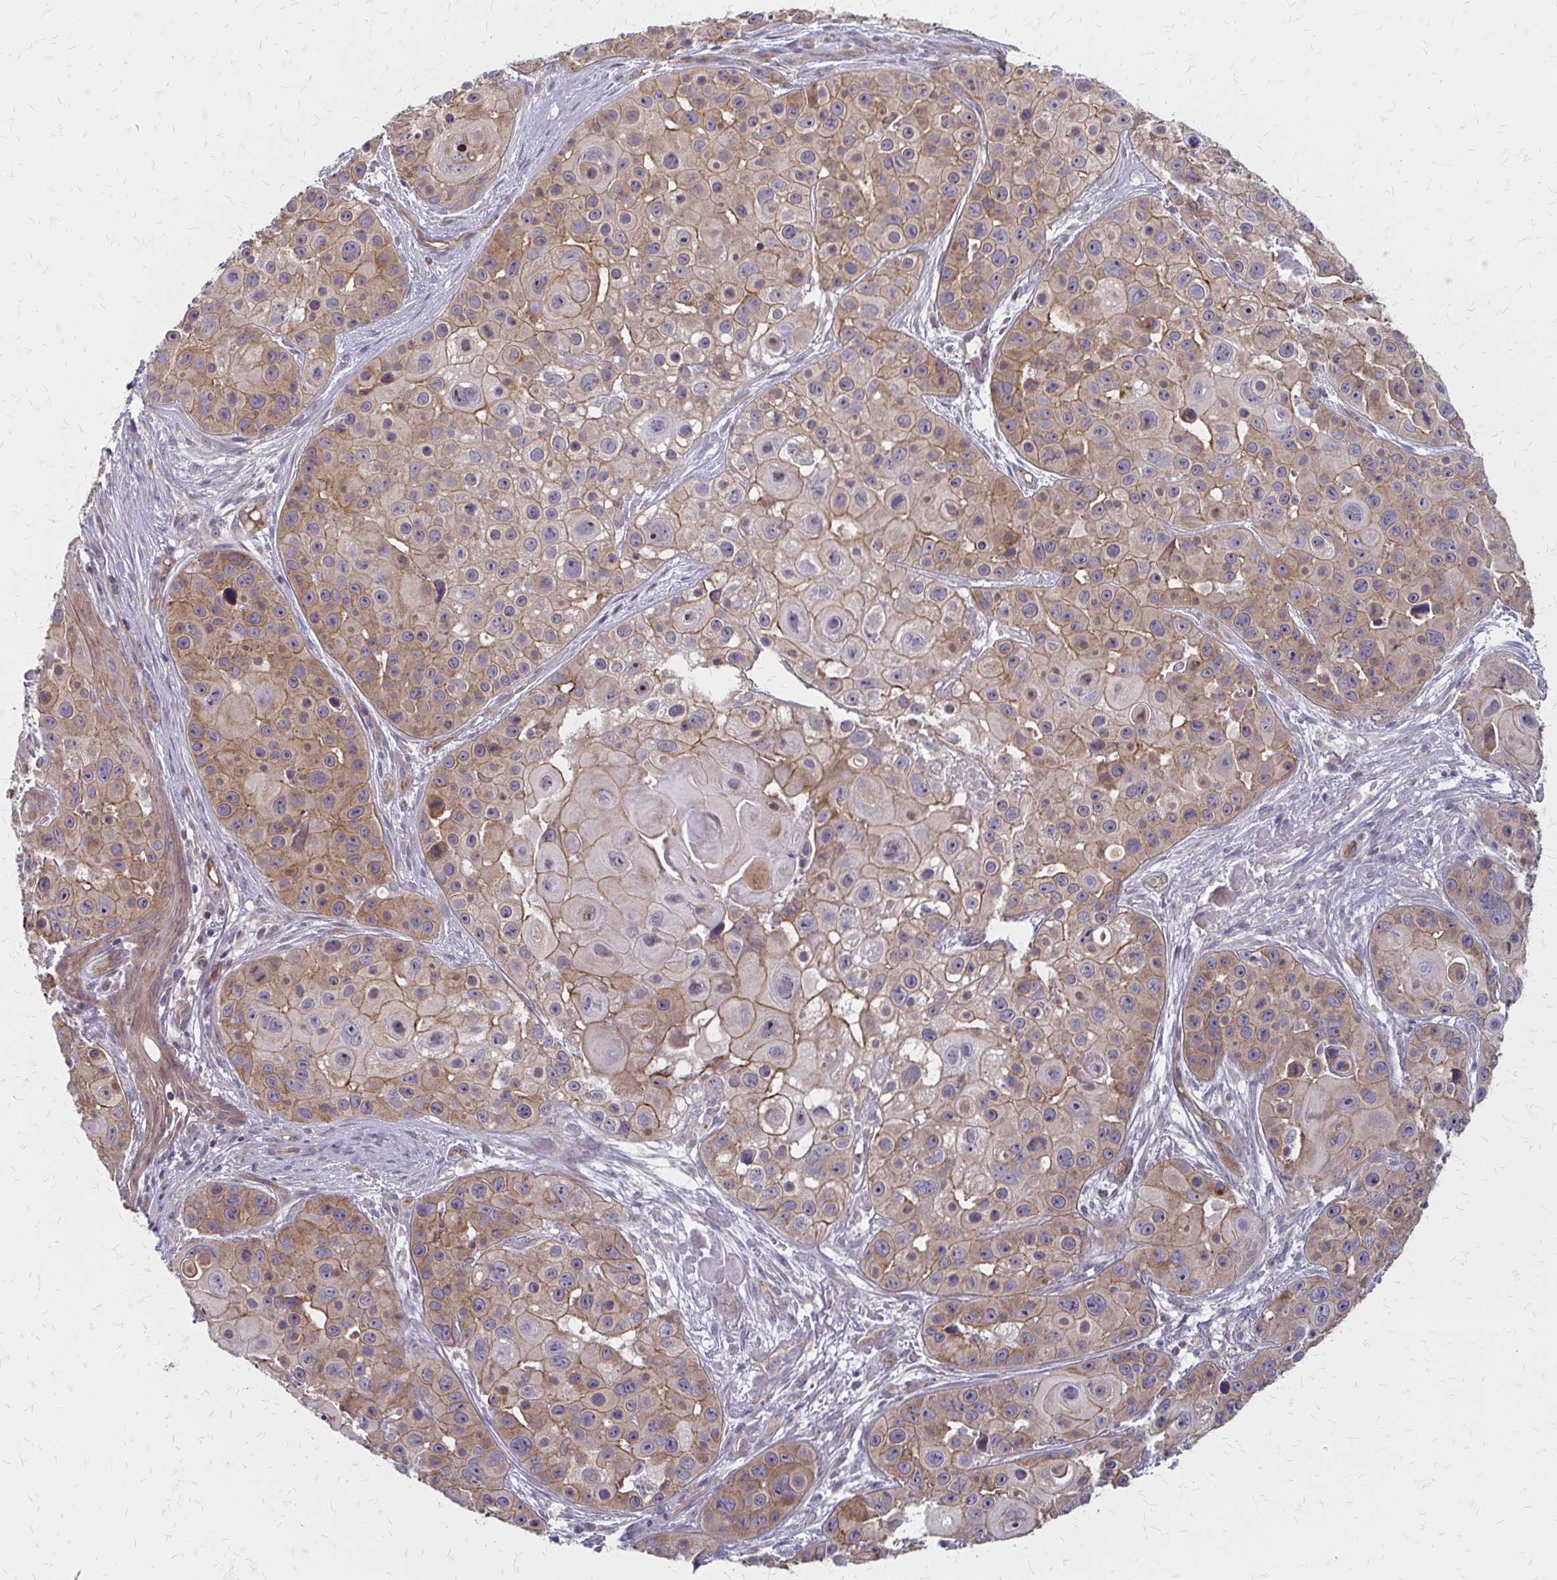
{"staining": {"intensity": "moderate", "quantity": ">75%", "location": "cytoplasmic/membranous"}, "tissue": "skin cancer", "cell_type": "Tumor cells", "image_type": "cancer", "snomed": [{"axis": "morphology", "description": "Squamous cell carcinoma, NOS"}, {"axis": "topography", "description": "Skin"}], "caption": "Skin cancer (squamous cell carcinoma) tissue exhibits moderate cytoplasmic/membranous positivity in about >75% of tumor cells", "gene": "ZNF383", "patient": {"sex": "male", "age": 92}}